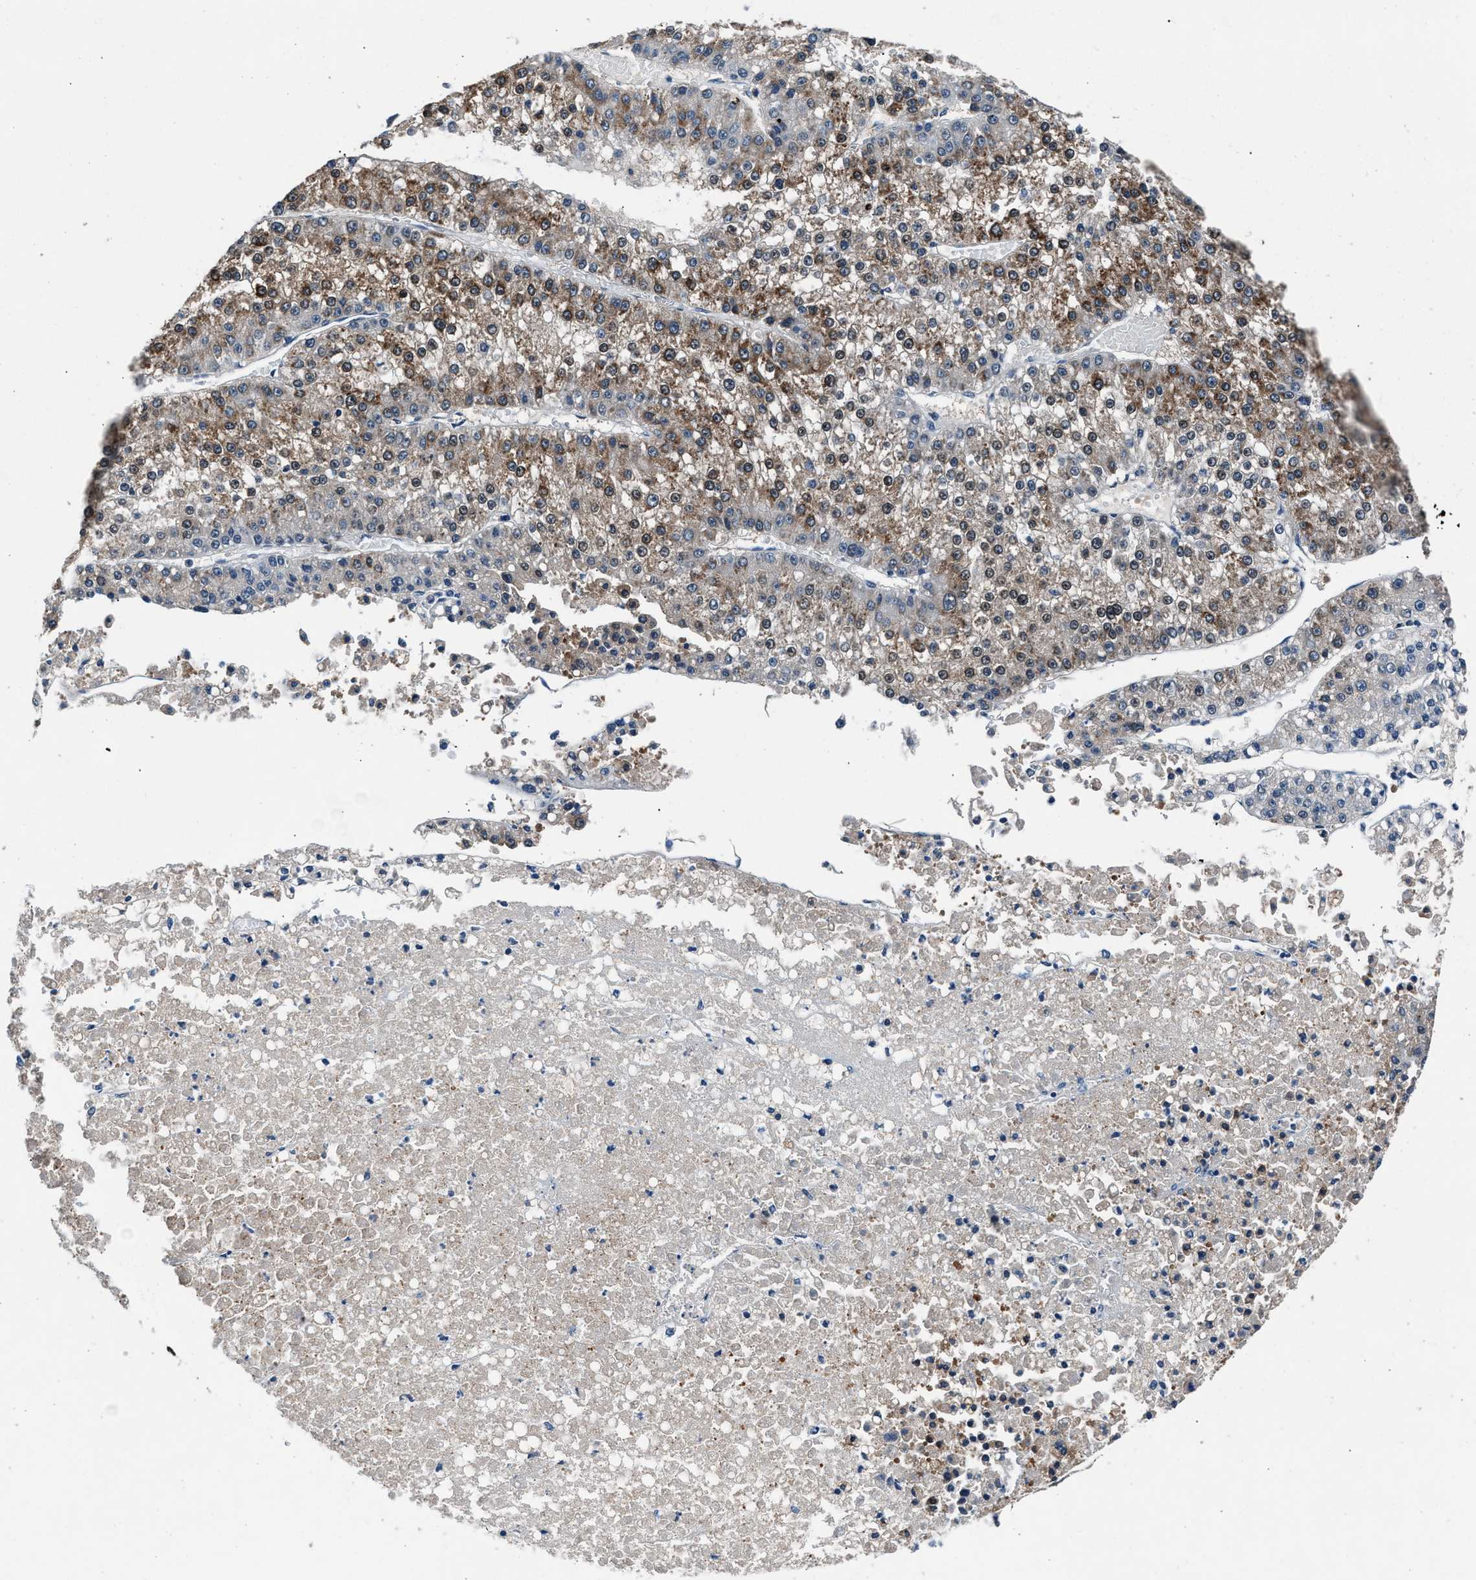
{"staining": {"intensity": "moderate", "quantity": ">75%", "location": "cytoplasmic/membranous"}, "tissue": "liver cancer", "cell_type": "Tumor cells", "image_type": "cancer", "snomed": [{"axis": "morphology", "description": "Carcinoma, Hepatocellular, NOS"}, {"axis": "topography", "description": "Liver"}], "caption": "High-power microscopy captured an immunohistochemistry micrograph of hepatocellular carcinoma (liver), revealing moderate cytoplasmic/membranous staining in approximately >75% of tumor cells.", "gene": "DENND6B", "patient": {"sex": "female", "age": 73}}